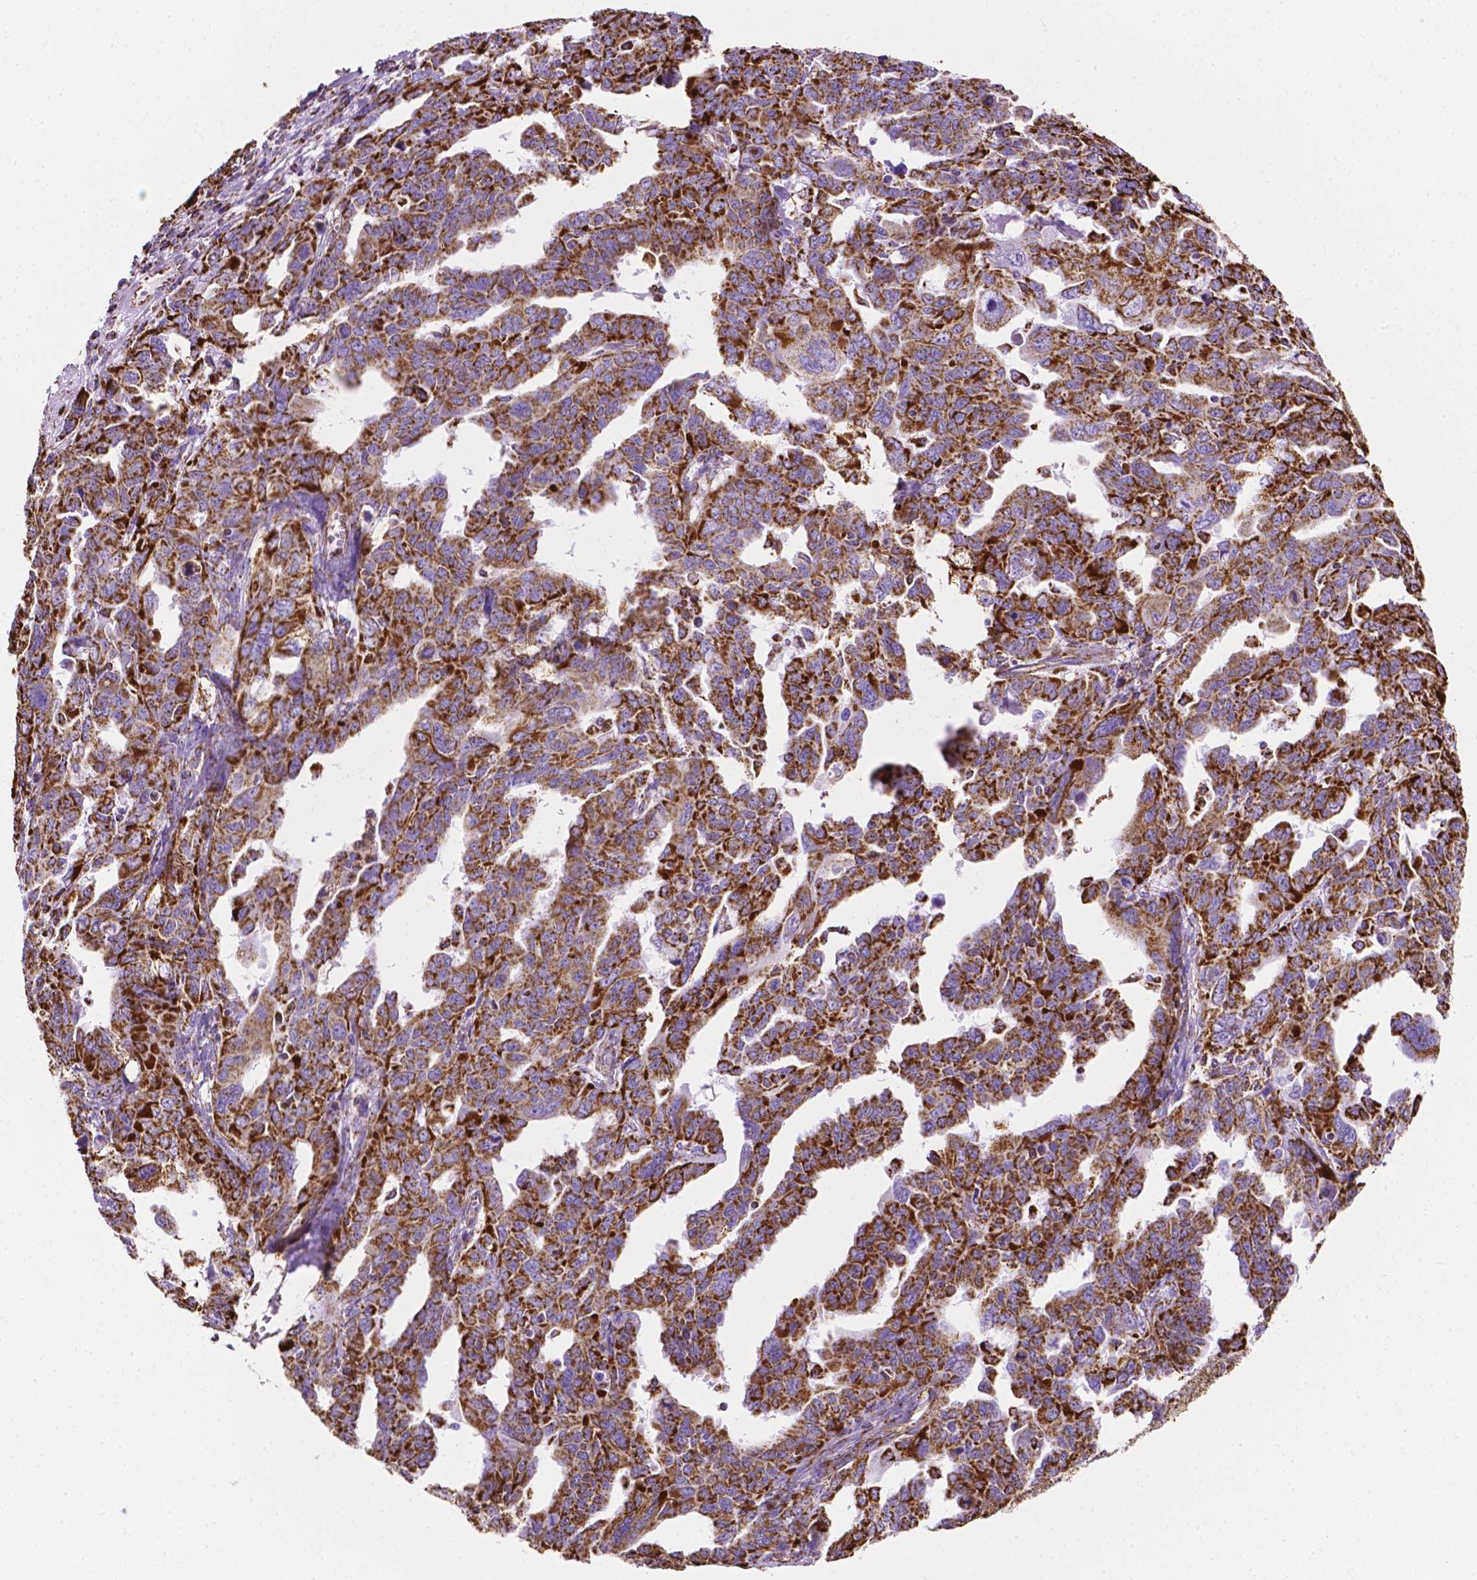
{"staining": {"intensity": "strong", "quantity": ">75%", "location": "cytoplasmic/membranous"}, "tissue": "ovarian cancer", "cell_type": "Tumor cells", "image_type": "cancer", "snomed": [{"axis": "morphology", "description": "Adenocarcinoma, NOS"}, {"axis": "morphology", "description": "Carcinoma, endometroid"}, {"axis": "topography", "description": "Ovary"}], "caption": "This is a micrograph of IHC staining of endometroid carcinoma (ovarian), which shows strong positivity in the cytoplasmic/membranous of tumor cells.", "gene": "RMDN3", "patient": {"sex": "female", "age": 72}}